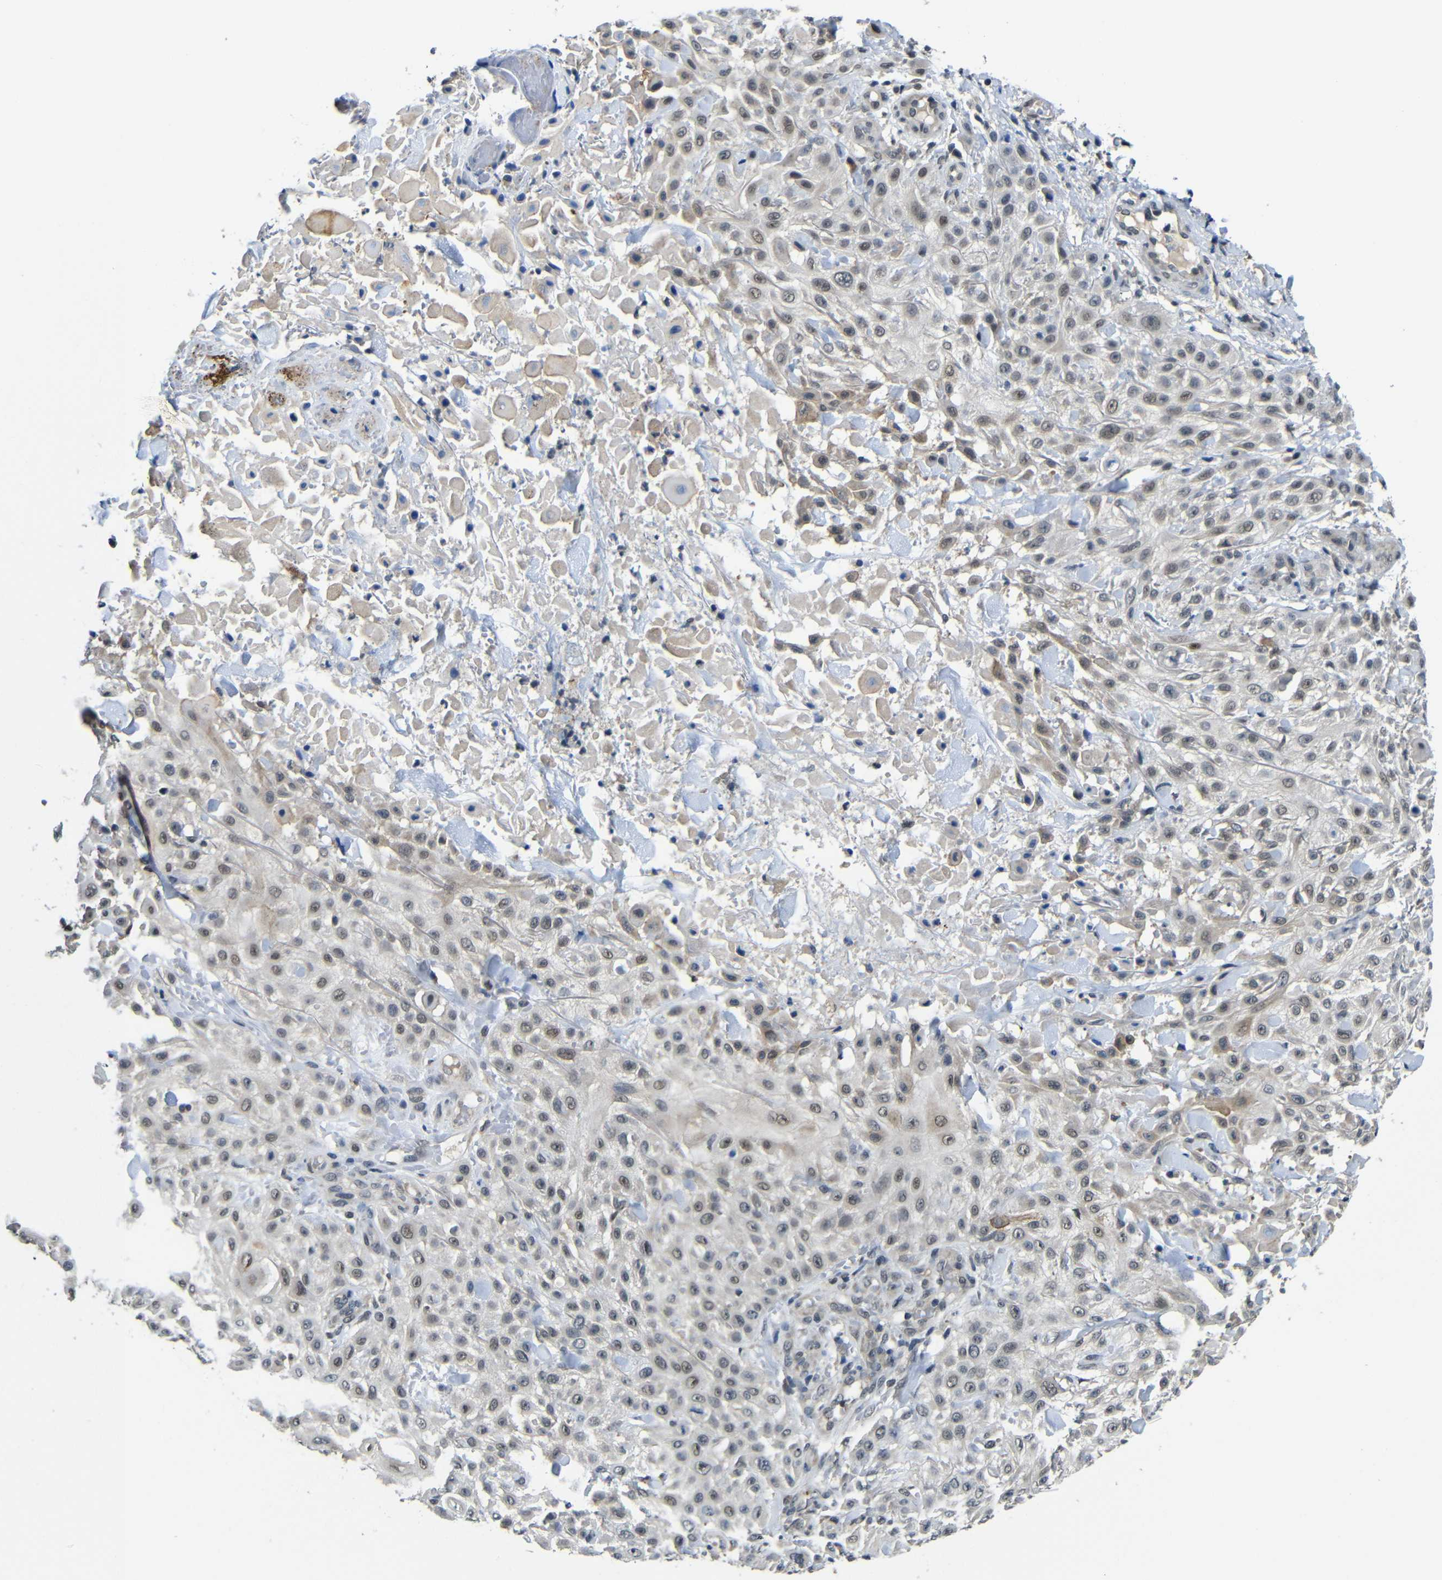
{"staining": {"intensity": "negative", "quantity": "none", "location": "none"}, "tissue": "skin cancer", "cell_type": "Tumor cells", "image_type": "cancer", "snomed": [{"axis": "morphology", "description": "Squamous cell carcinoma, NOS"}, {"axis": "topography", "description": "Skin"}], "caption": "IHC micrograph of neoplastic tissue: human skin cancer (squamous cell carcinoma) stained with DAB (3,3'-diaminobenzidine) reveals no significant protein staining in tumor cells. (Brightfield microscopy of DAB (3,3'-diaminobenzidine) immunohistochemistry (IHC) at high magnification).", "gene": "FAM172A", "patient": {"sex": "female", "age": 42}}